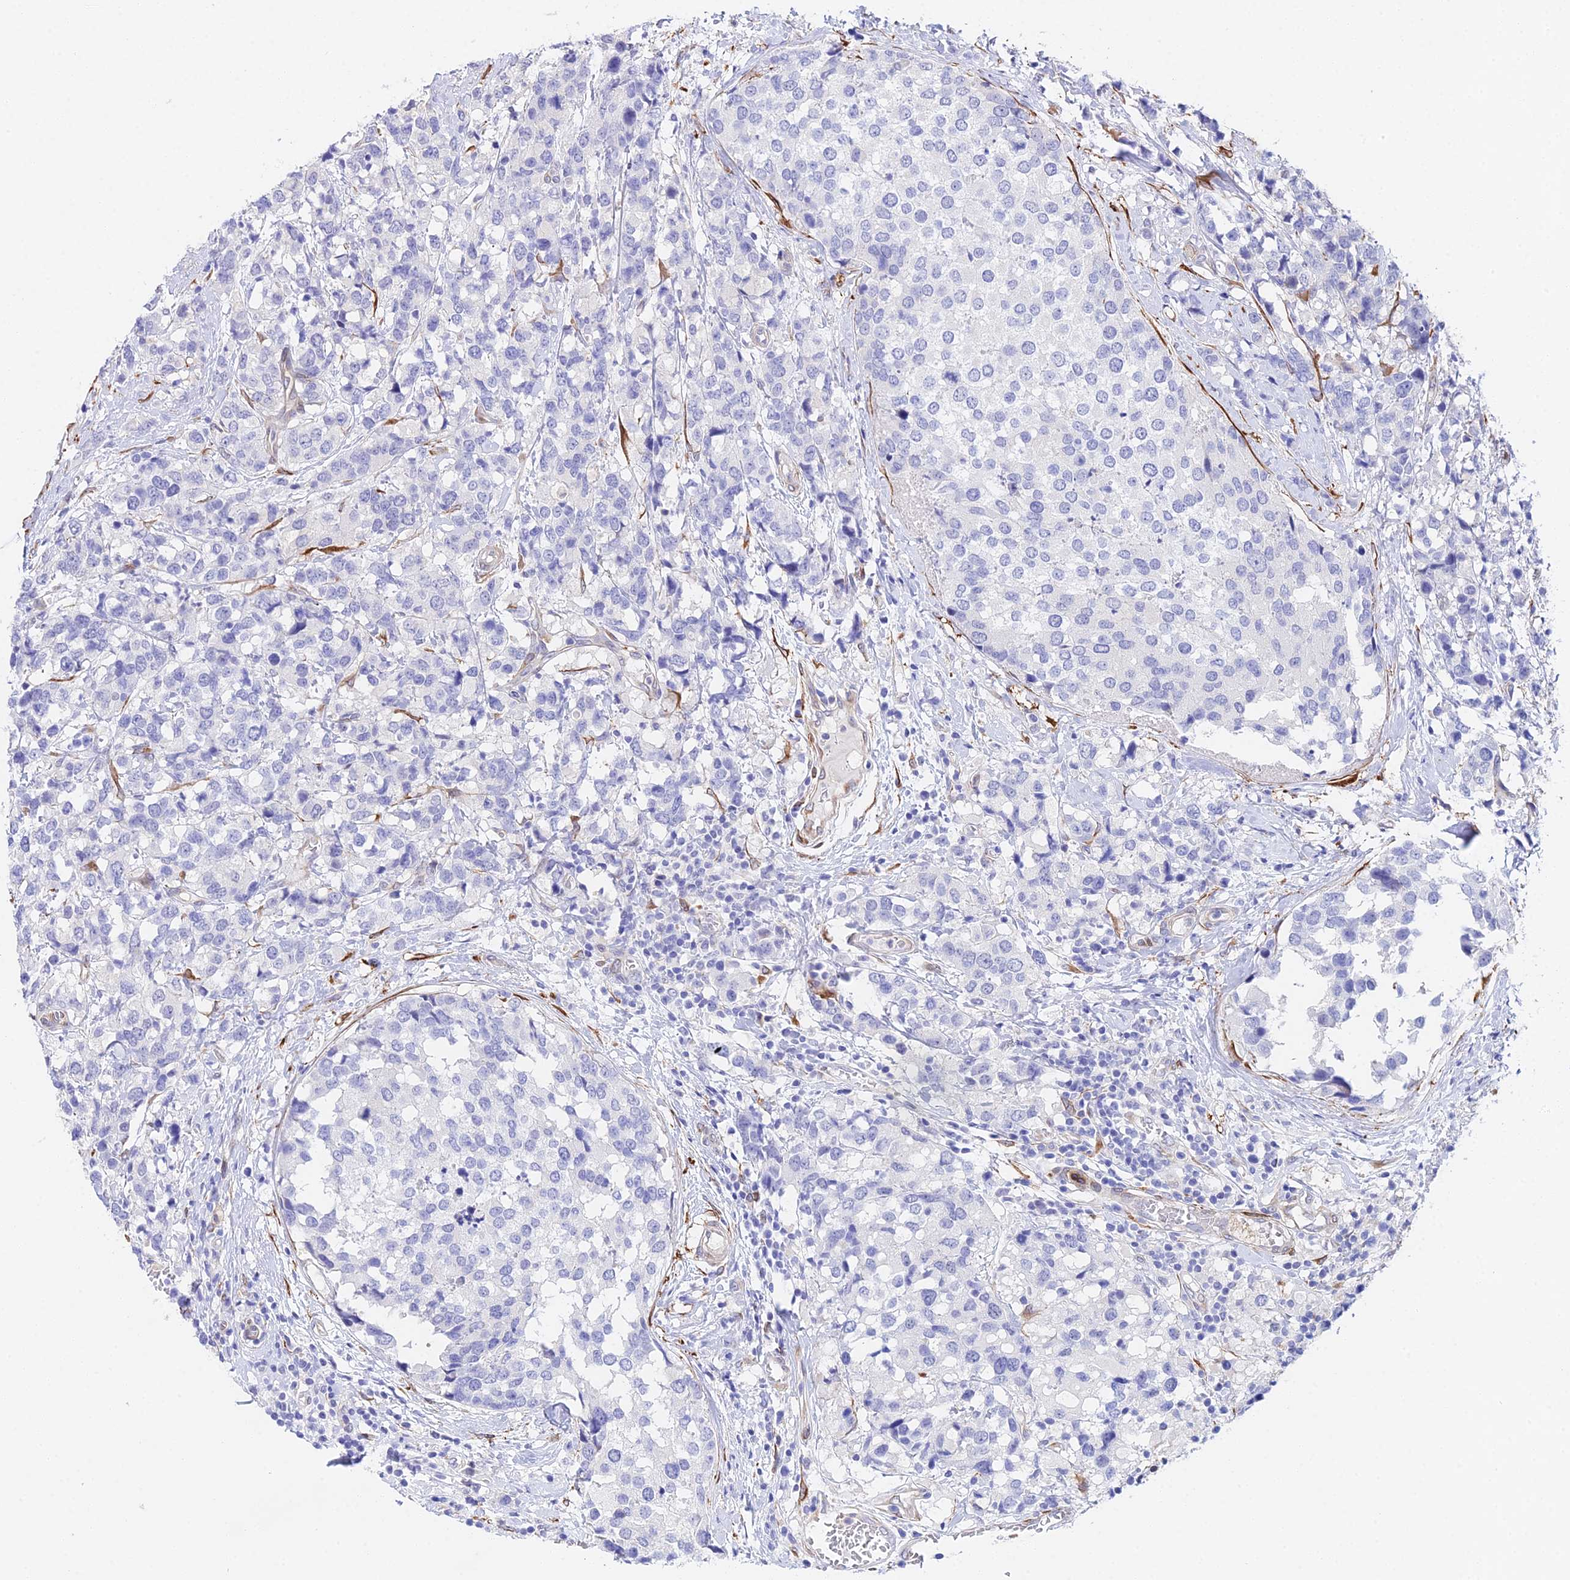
{"staining": {"intensity": "negative", "quantity": "none", "location": "none"}, "tissue": "breast cancer", "cell_type": "Tumor cells", "image_type": "cancer", "snomed": [{"axis": "morphology", "description": "Lobular carcinoma"}, {"axis": "topography", "description": "Breast"}], "caption": "High power microscopy image of an immunohistochemistry (IHC) micrograph of breast lobular carcinoma, revealing no significant staining in tumor cells.", "gene": "MXRA7", "patient": {"sex": "female", "age": 59}}